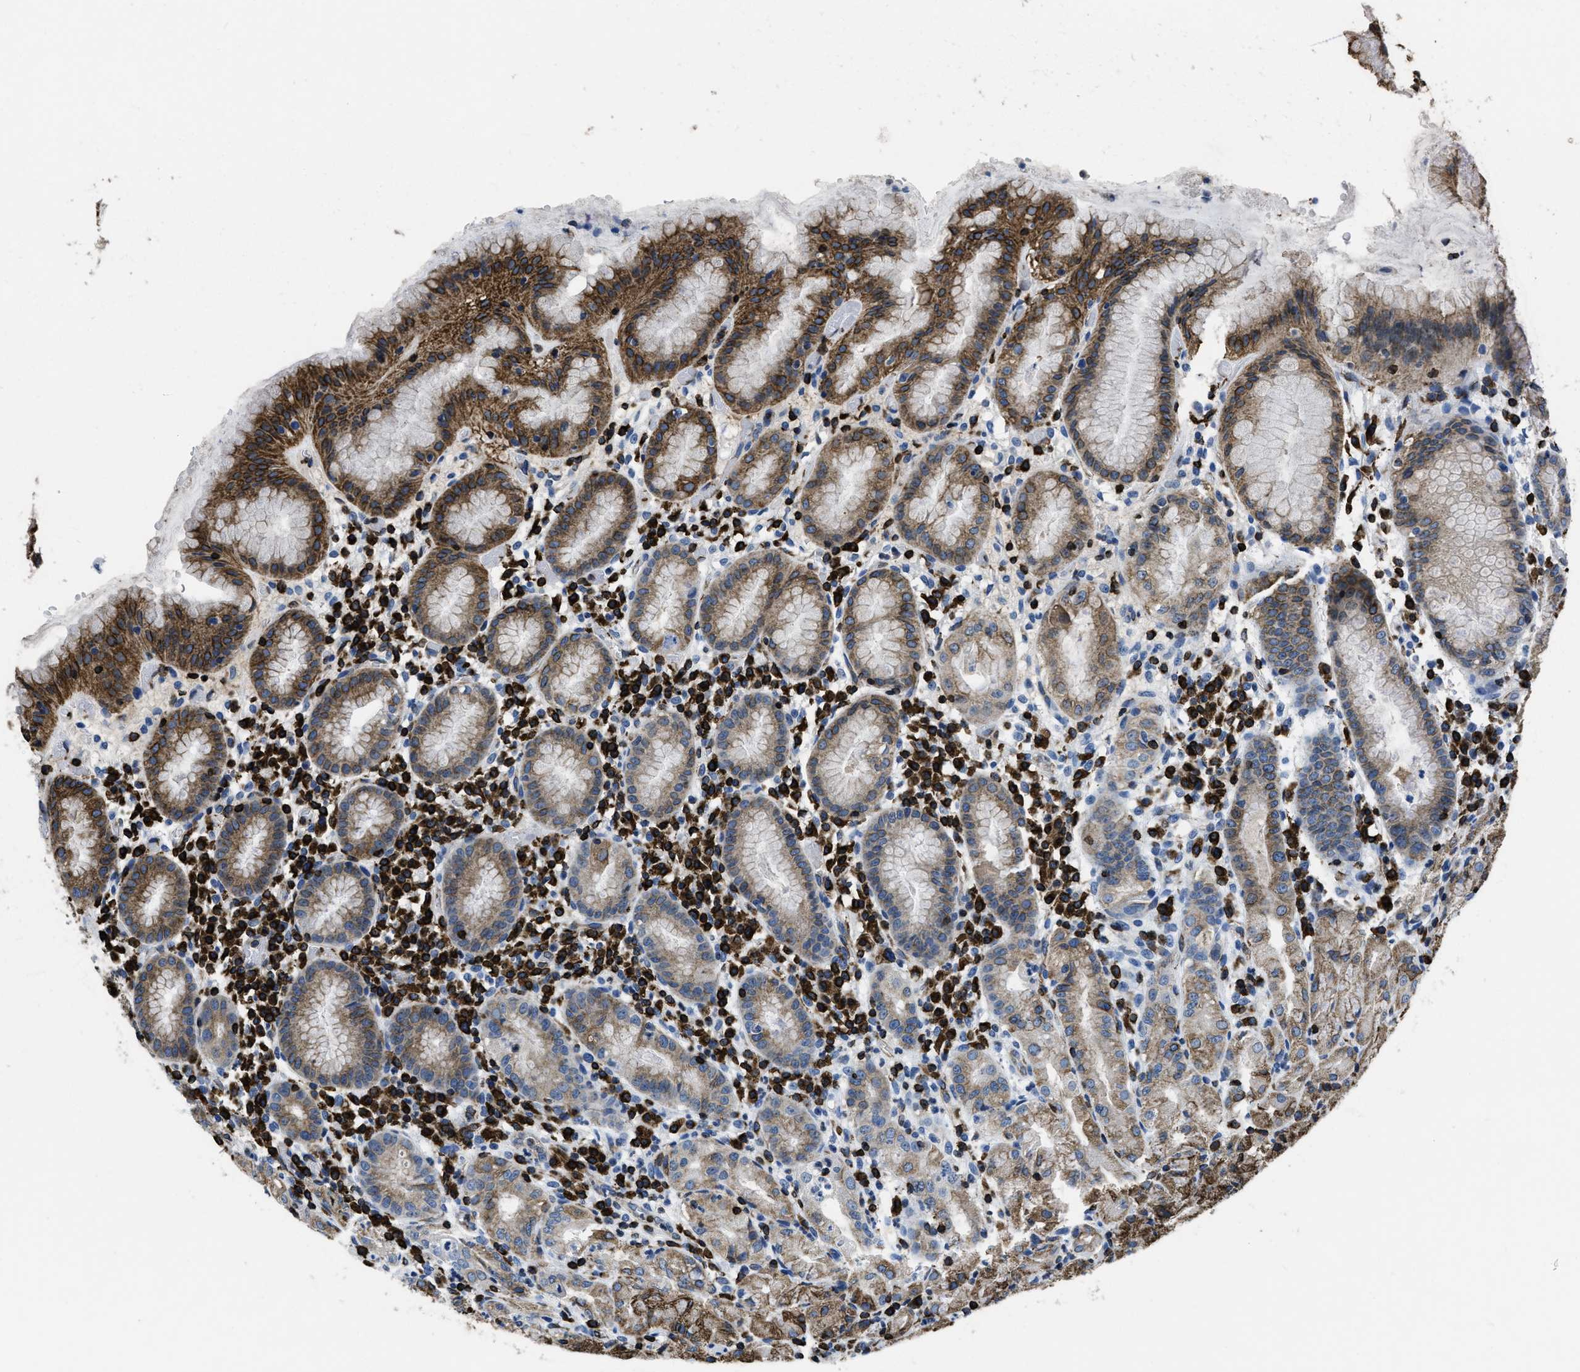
{"staining": {"intensity": "moderate", "quantity": "25%-75%", "location": "cytoplasmic/membranous"}, "tissue": "stomach", "cell_type": "Glandular cells", "image_type": "normal", "snomed": [{"axis": "morphology", "description": "Normal tissue, NOS"}, {"axis": "topography", "description": "Stomach"}, {"axis": "topography", "description": "Stomach, lower"}], "caption": "High-power microscopy captured an immunohistochemistry photomicrograph of normal stomach, revealing moderate cytoplasmic/membranous positivity in about 25%-75% of glandular cells.", "gene": "ITGA3", "patient": {"sex": "female", "age": 75}}